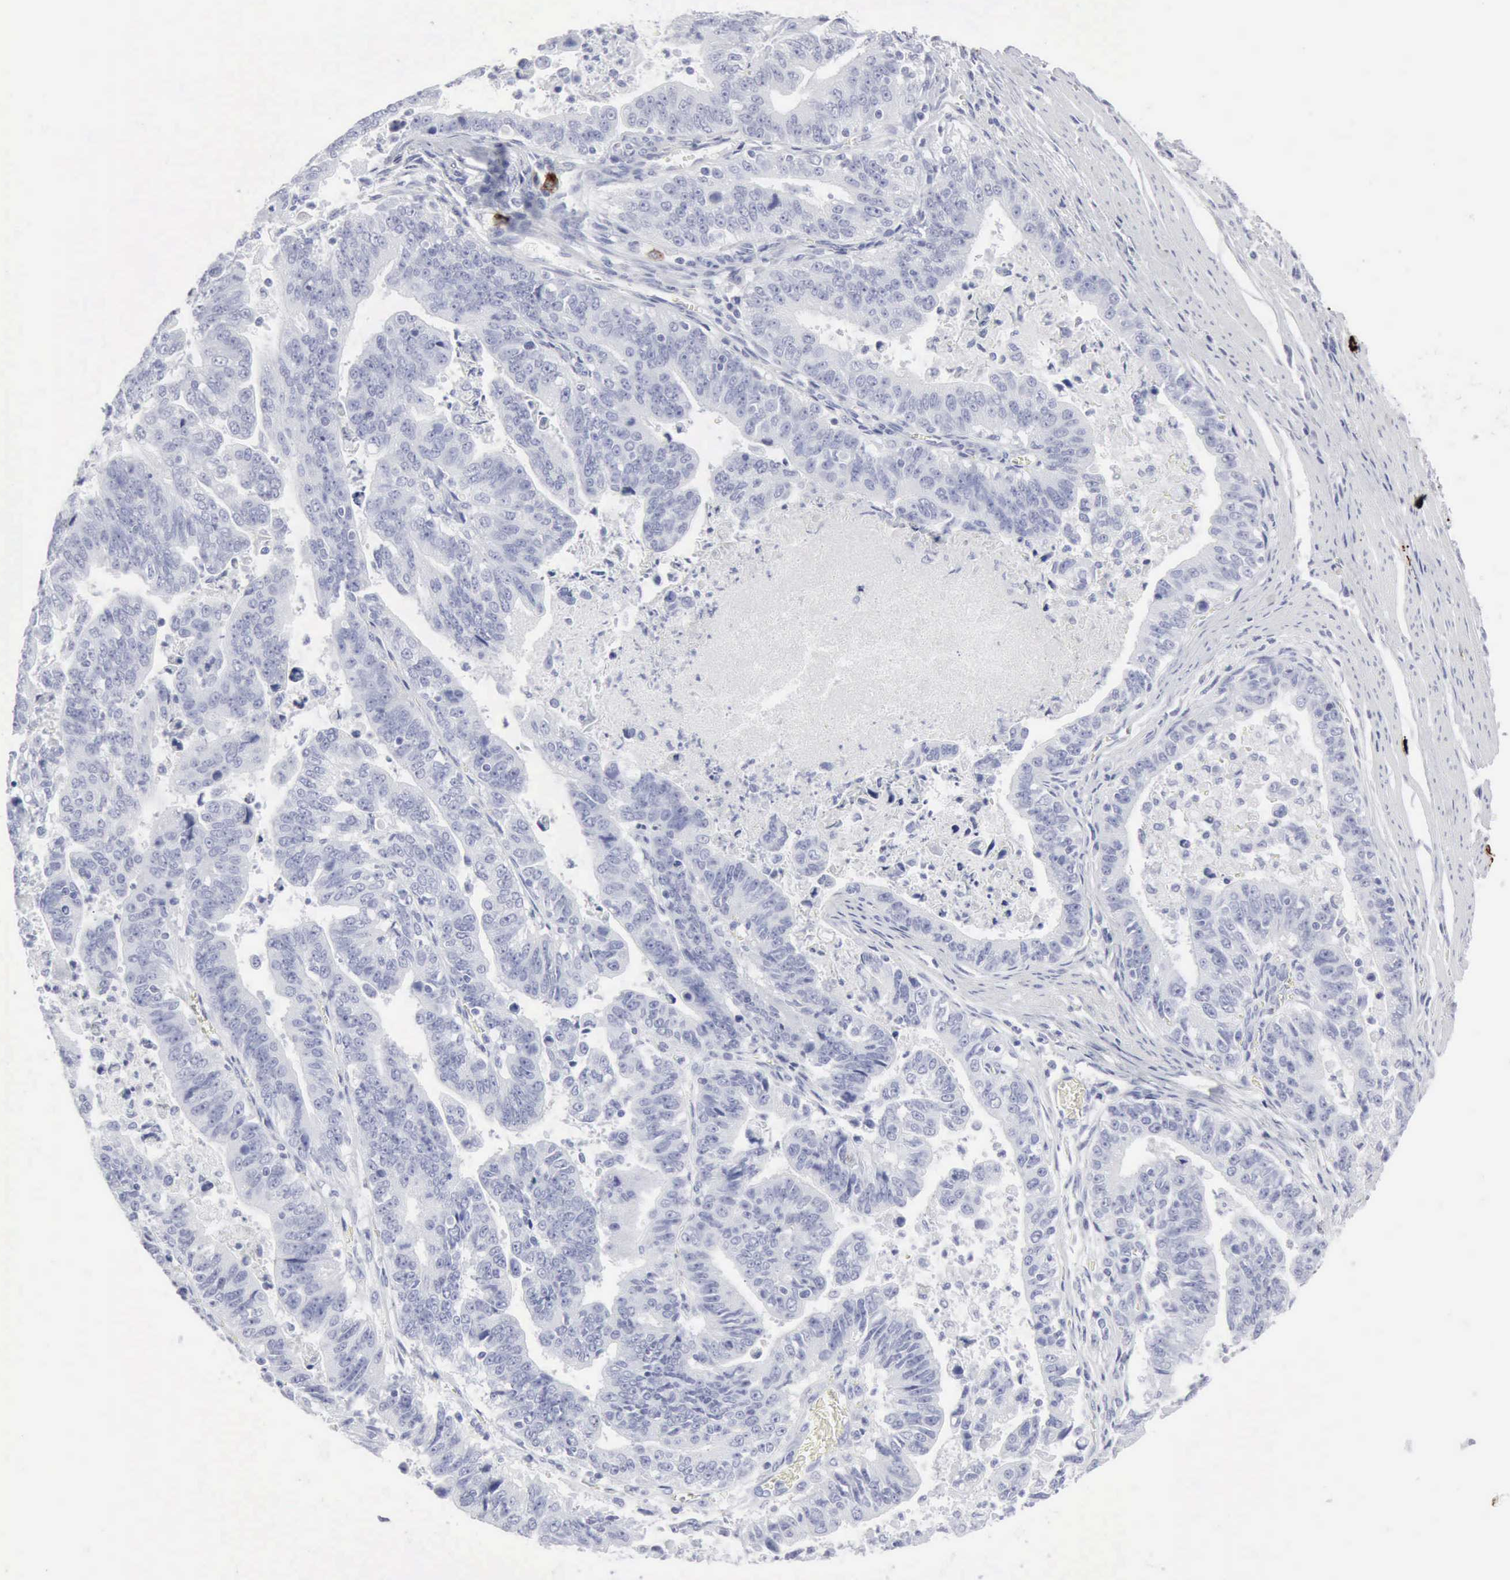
{"staining": {"intensity": "negative", "quantity": "none", "location": "none"}, "tissue": "stomach cancer", "cell_type": "Tumor cells", "image_type": "cancer", "snomed": [{"axis": "morphology", "description": "Adenocarcinoma, NOS"}, {"axis": "topography", "description": "Stomach, upper"}], "caption": "There is no significant expression in tumor cells of adenocarcinoma (stomach).", "gene": "CMA1", "patient": {"sex": "female", "age": 50}}